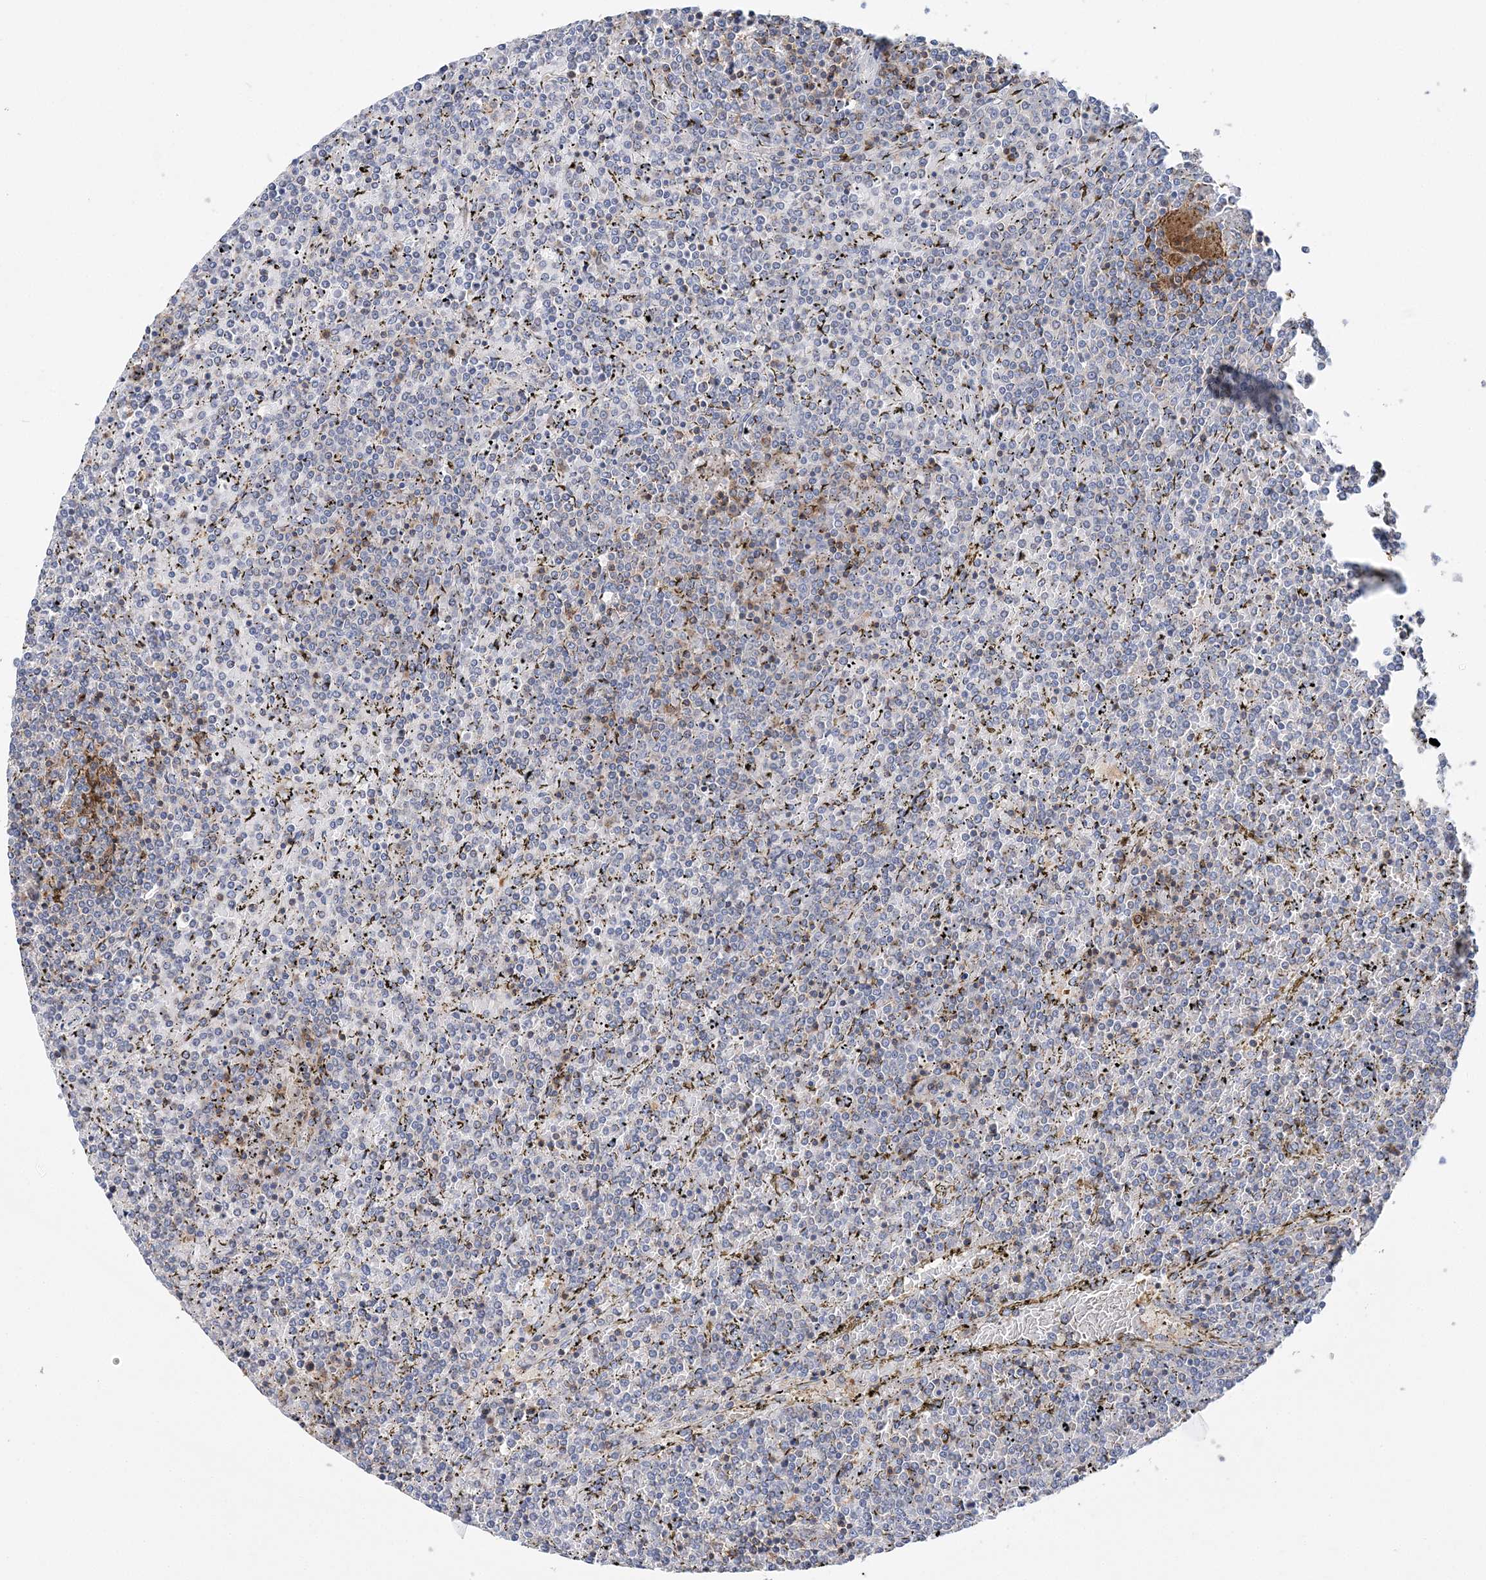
{"staining": {"intensity": "negative", "quantity": "none", "location": "none"}, "tissue": "lymphoma", "cell_type": "Tumor cells", "image_type": "cancer", "snomed": [{"axis": "morphology", "description": "Malignant lymphoma, non-Hodgkin's type, Low grade"}, {"axis": "topography", "description": "Spleen"}], "caption": "DAB immunohistochemical staining of human lymphoma shows no significant positivity in tumor cells.", "gene": "TTC32", "patient": {"sex": "female", "age": 19}}